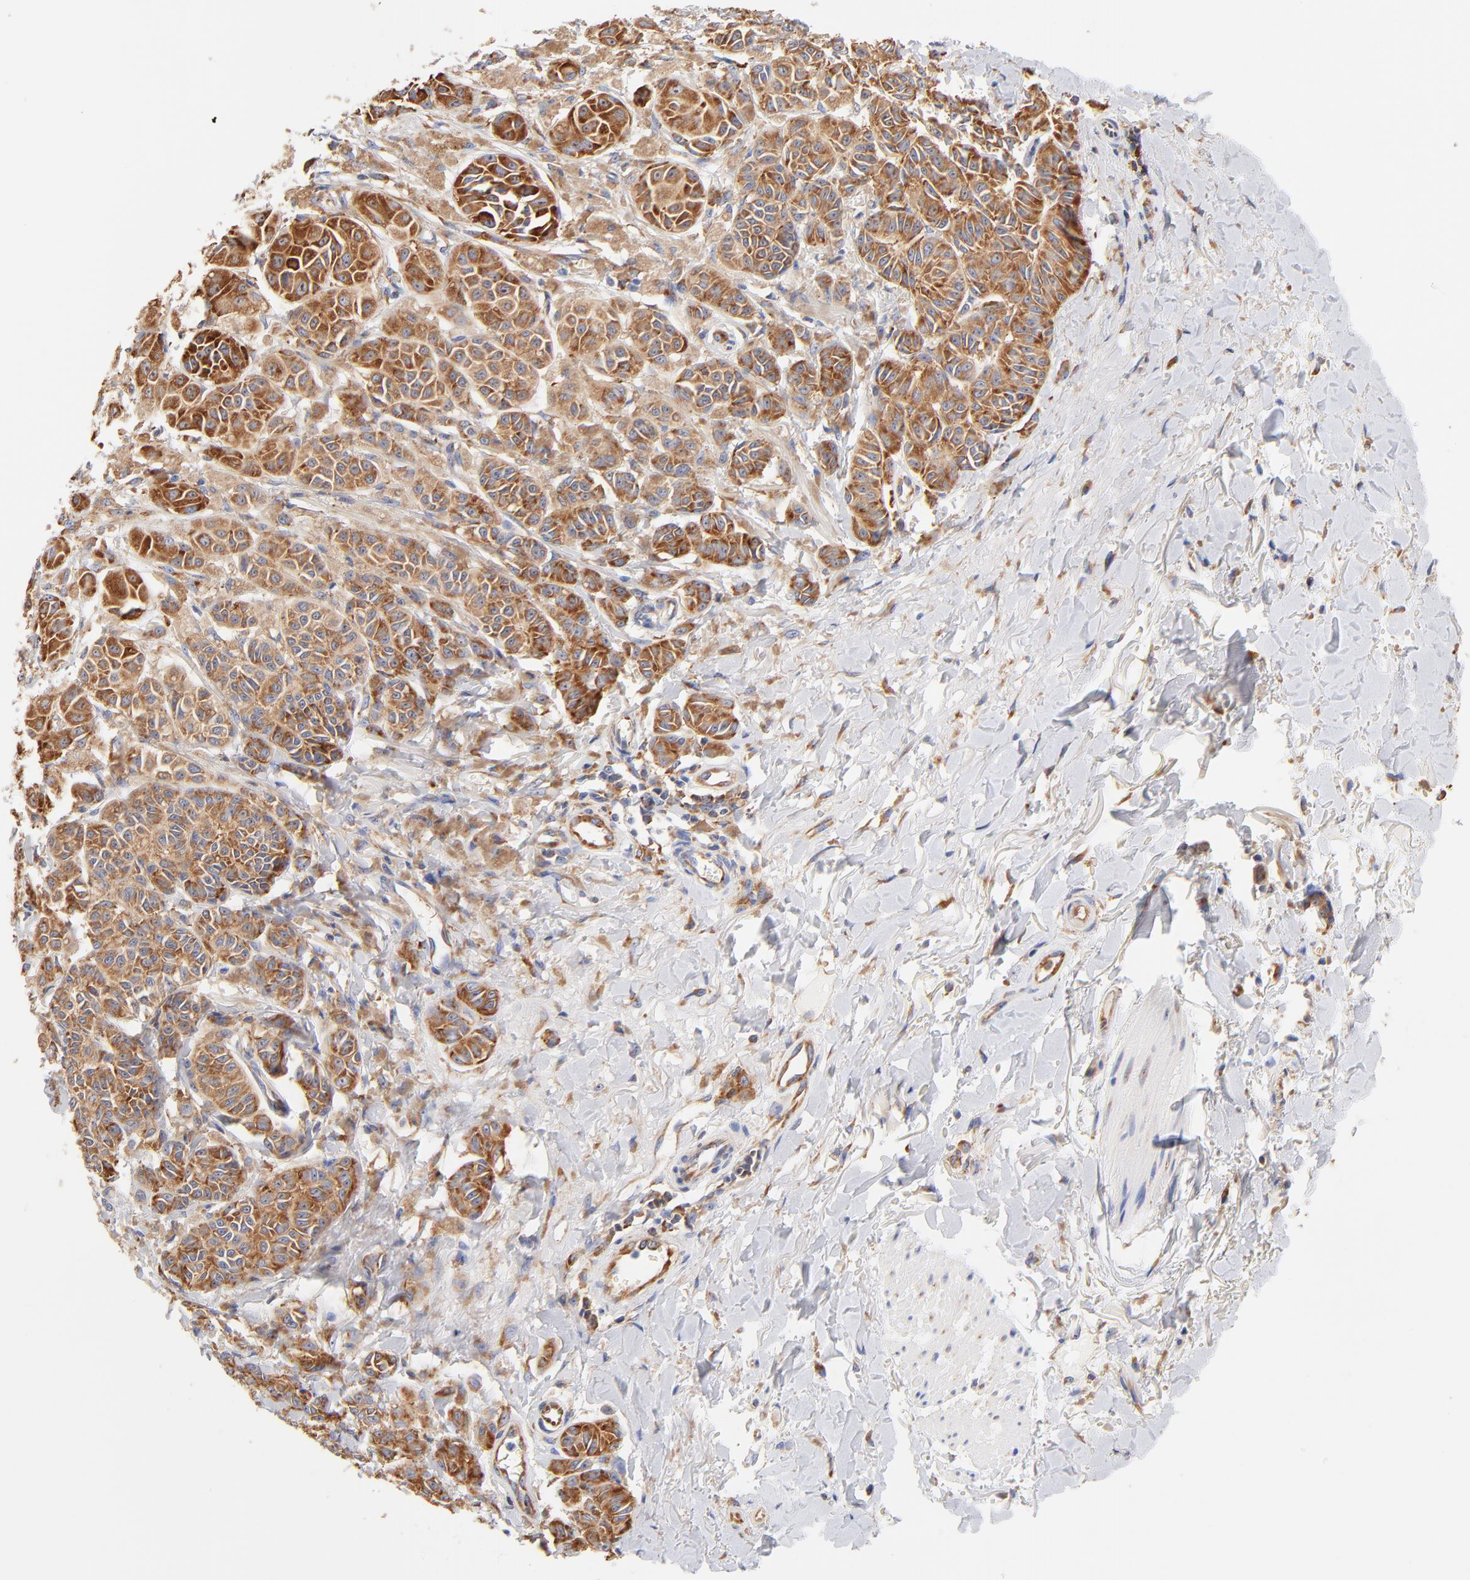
{"staining": {"intensity": "moderate", "quantity": ">75%", "location": "cytoplasmic/membranous"}, "tissue": "melanoma", "cell_type": "Tumor cells", "image_type": "cancer", "snomed": [{"axis": "morphology", "description": "Malignant melanoma, NOS"}, {"axis": "topography", "description": "Skin"}], "caption": "This histopathology image displays immunohistochemistry staining of human melanoma, with medium moderate cytoplasmic/membranous positivity in about >75% of tumor cells.", "gene": "RPL27", "patient": {"sex": "male", "age": 76}}